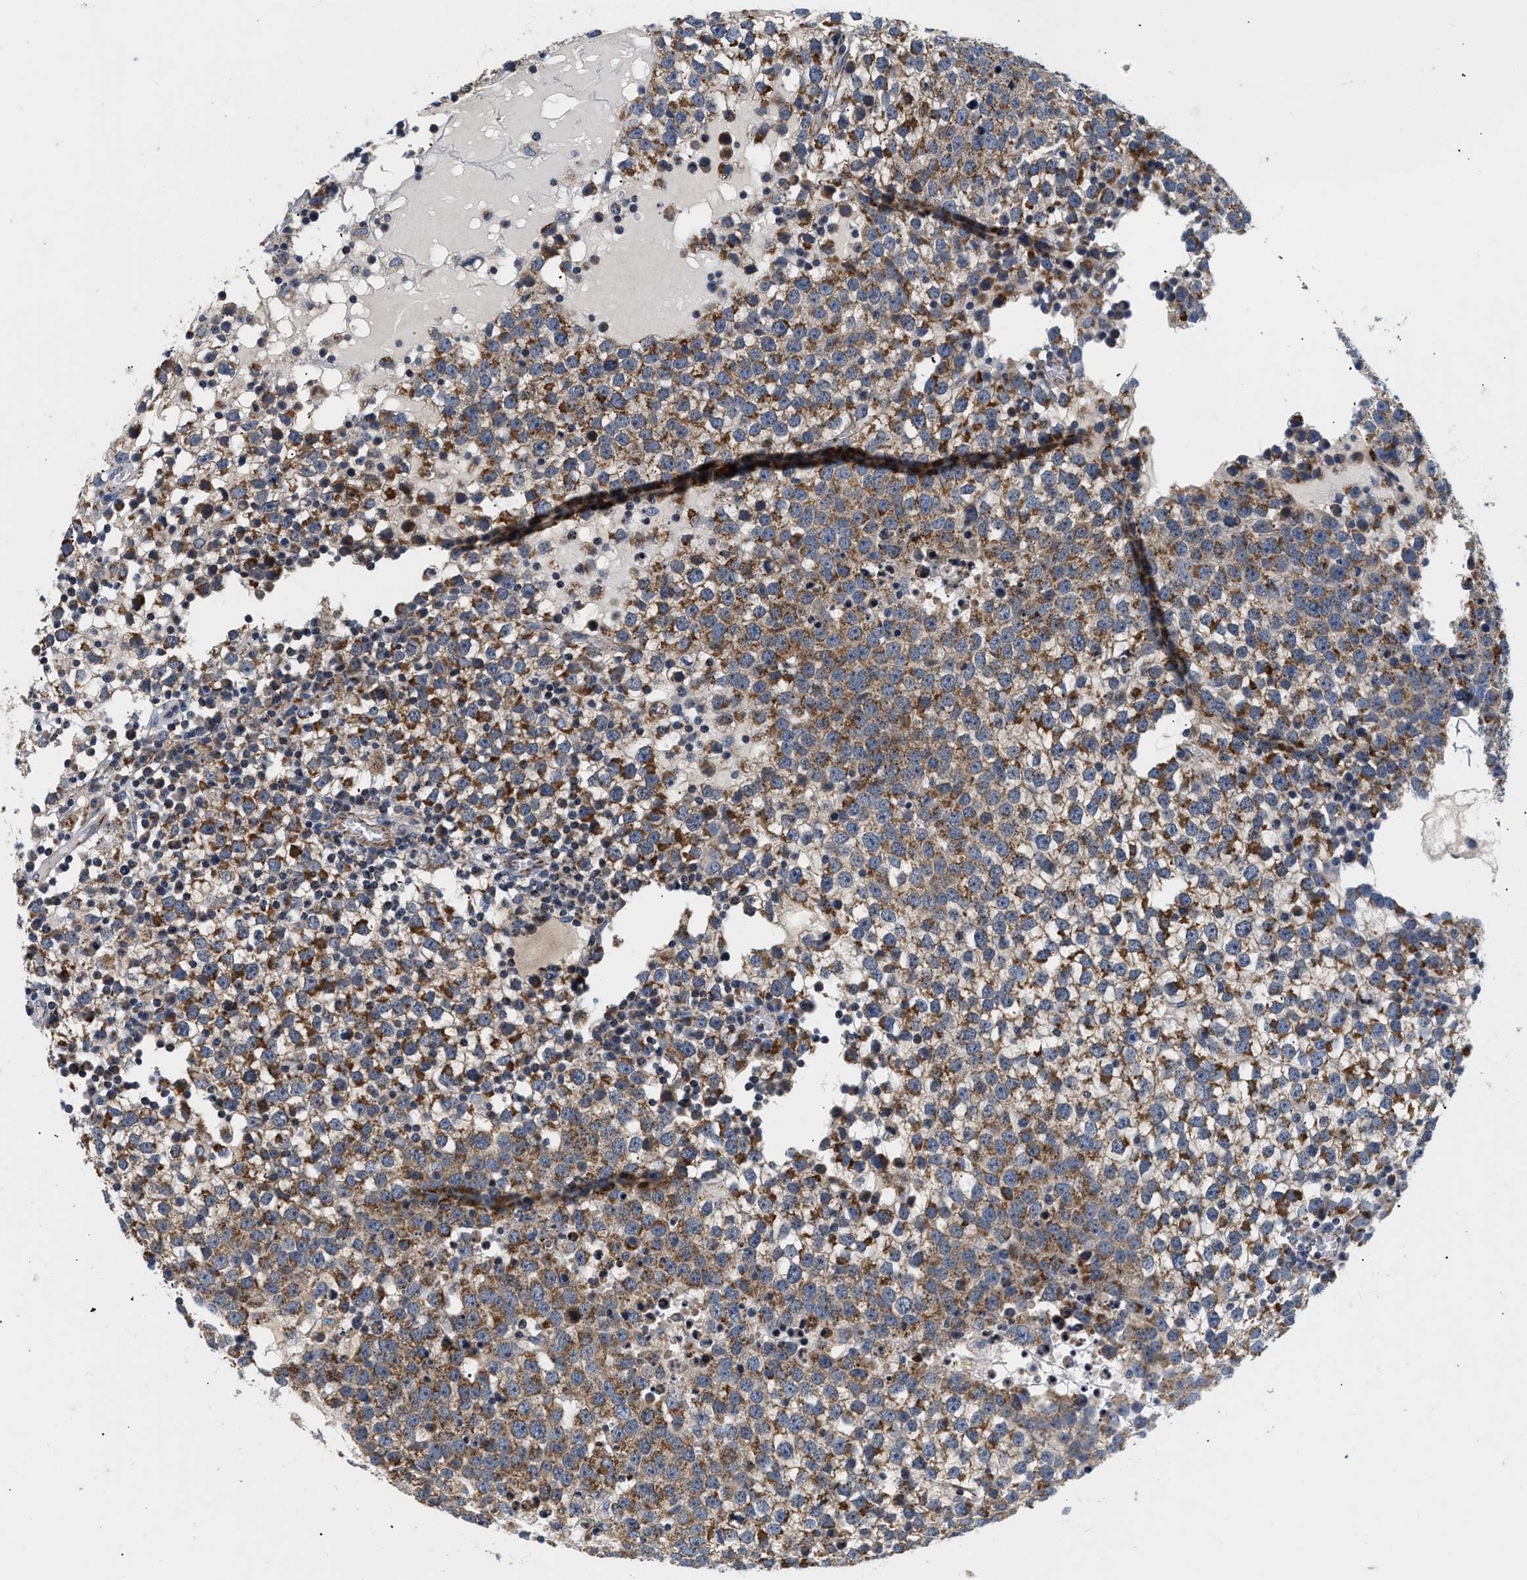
{"staining": {"intensity": "moderate", "quantity": "25%-75%", "location": "cytoplasmic/membranous"}, "tissue": "testis cancer", "cell_type": "Tumor cells", "image_type": "cancer", "snomed": [{"axis": "morphology", "description": "Seminoma, NOS"}, {"axis": "topography", "description": "Testis"}], "caption": "Testis cancer (seminoma) was stained to show a protein in brown. There is medium levels of moderate cytoplasmic/membranous expression in about 25%-75% of tumor cells. Using DAB (3,3'-diaminobenzidine) (brown) and hematoxylin (blue) stains, captured at high magnification using brightfield microscopy.", "gene": "PDP1", "patient": {"sex": "male", "age": 65}}